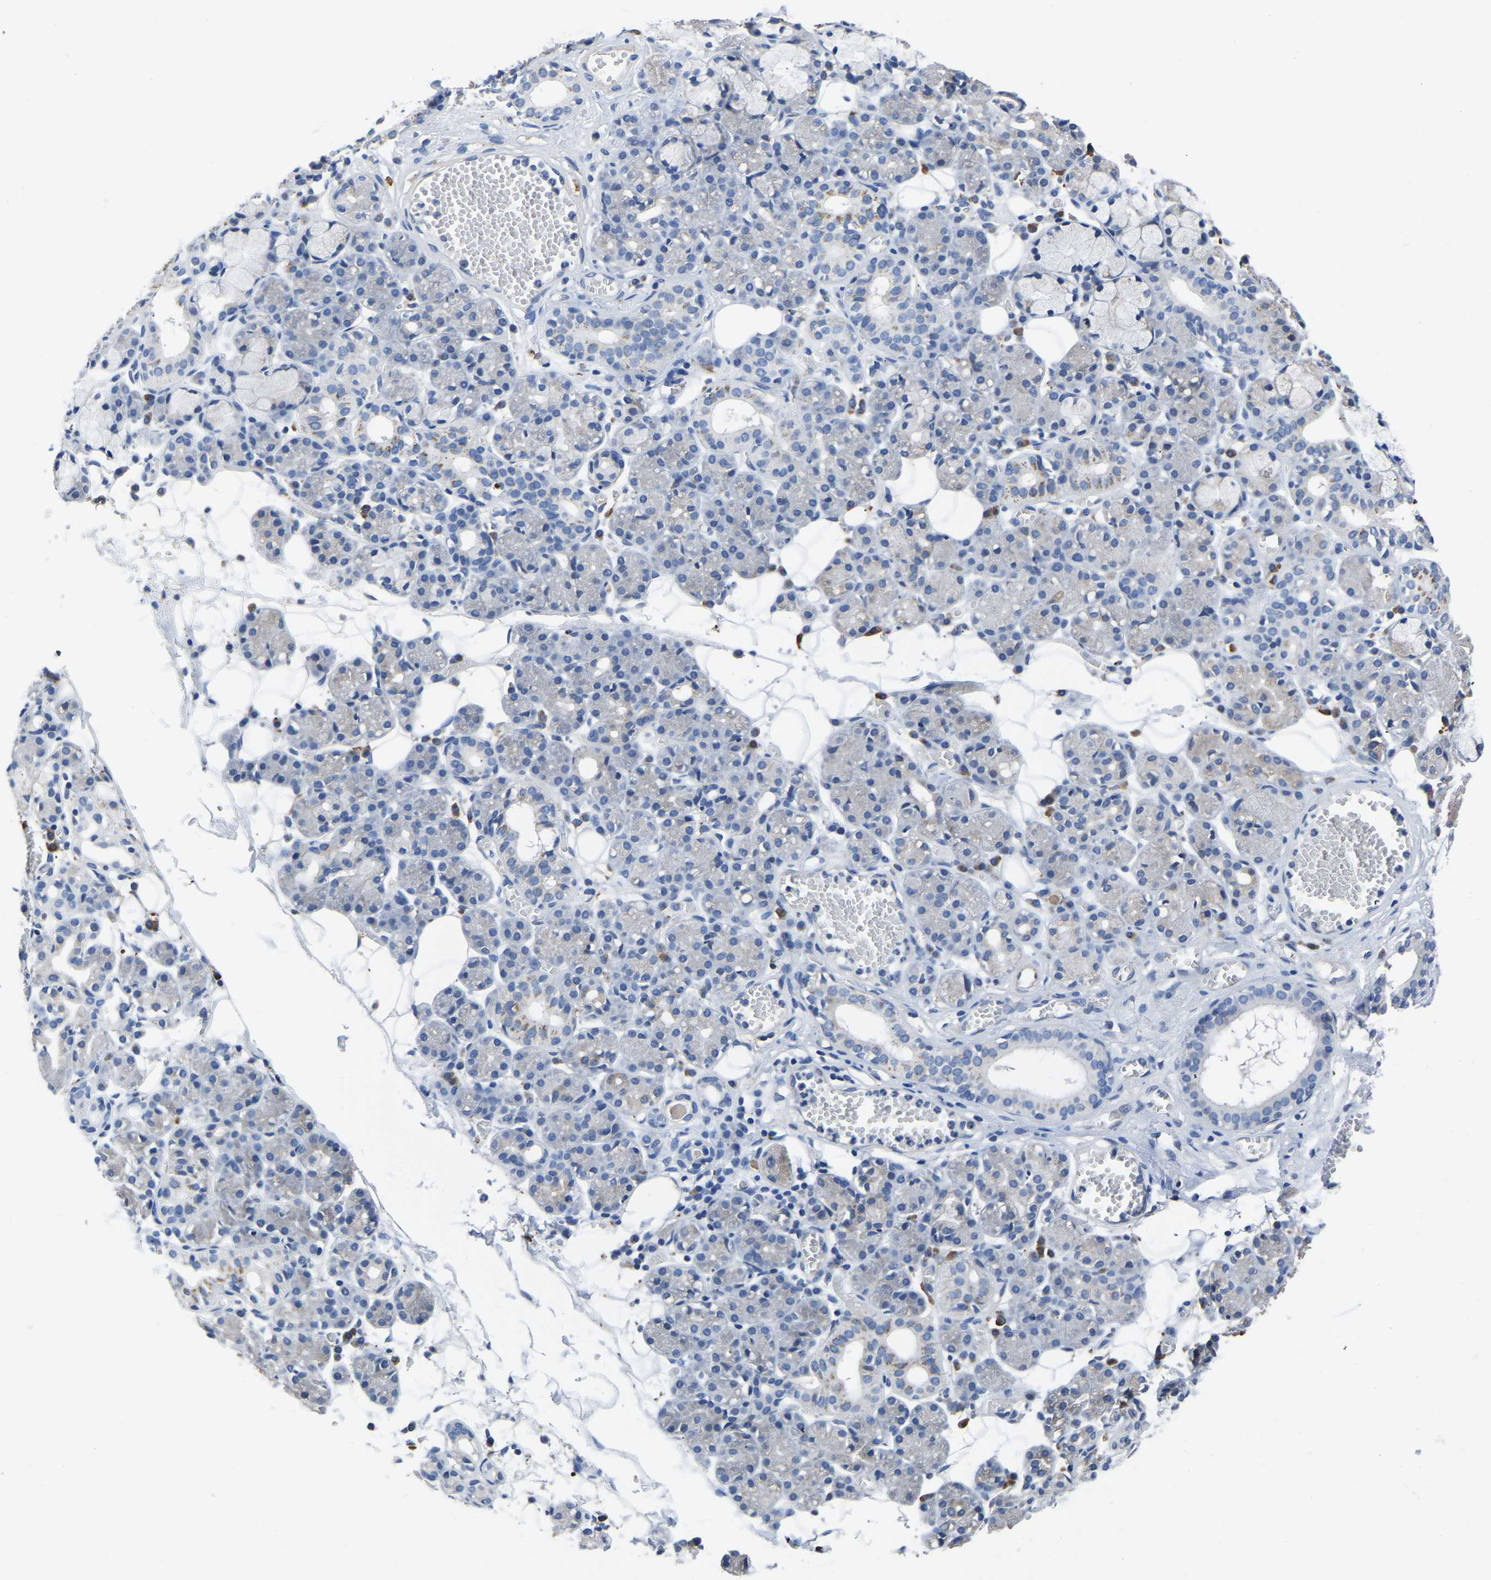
{"staining": {"intensity": "negative", "quantity": "none", "location": "none"}, "tissue": "salivary gland", "cell_type": "Glandular cells", "image_type": "normal", "snomed": [{"axis": "morphology", "description": "Normal tissue, NOS"}, {"axis": "topography", "description": "Salivary gland"}], "caption": "Immunohistochemical staining of unremarkable human salivary gland exhibits no significant staining in glandular cells.", "gene": "PDLIM7", "patient": {"sex": "male", "age": 63}}